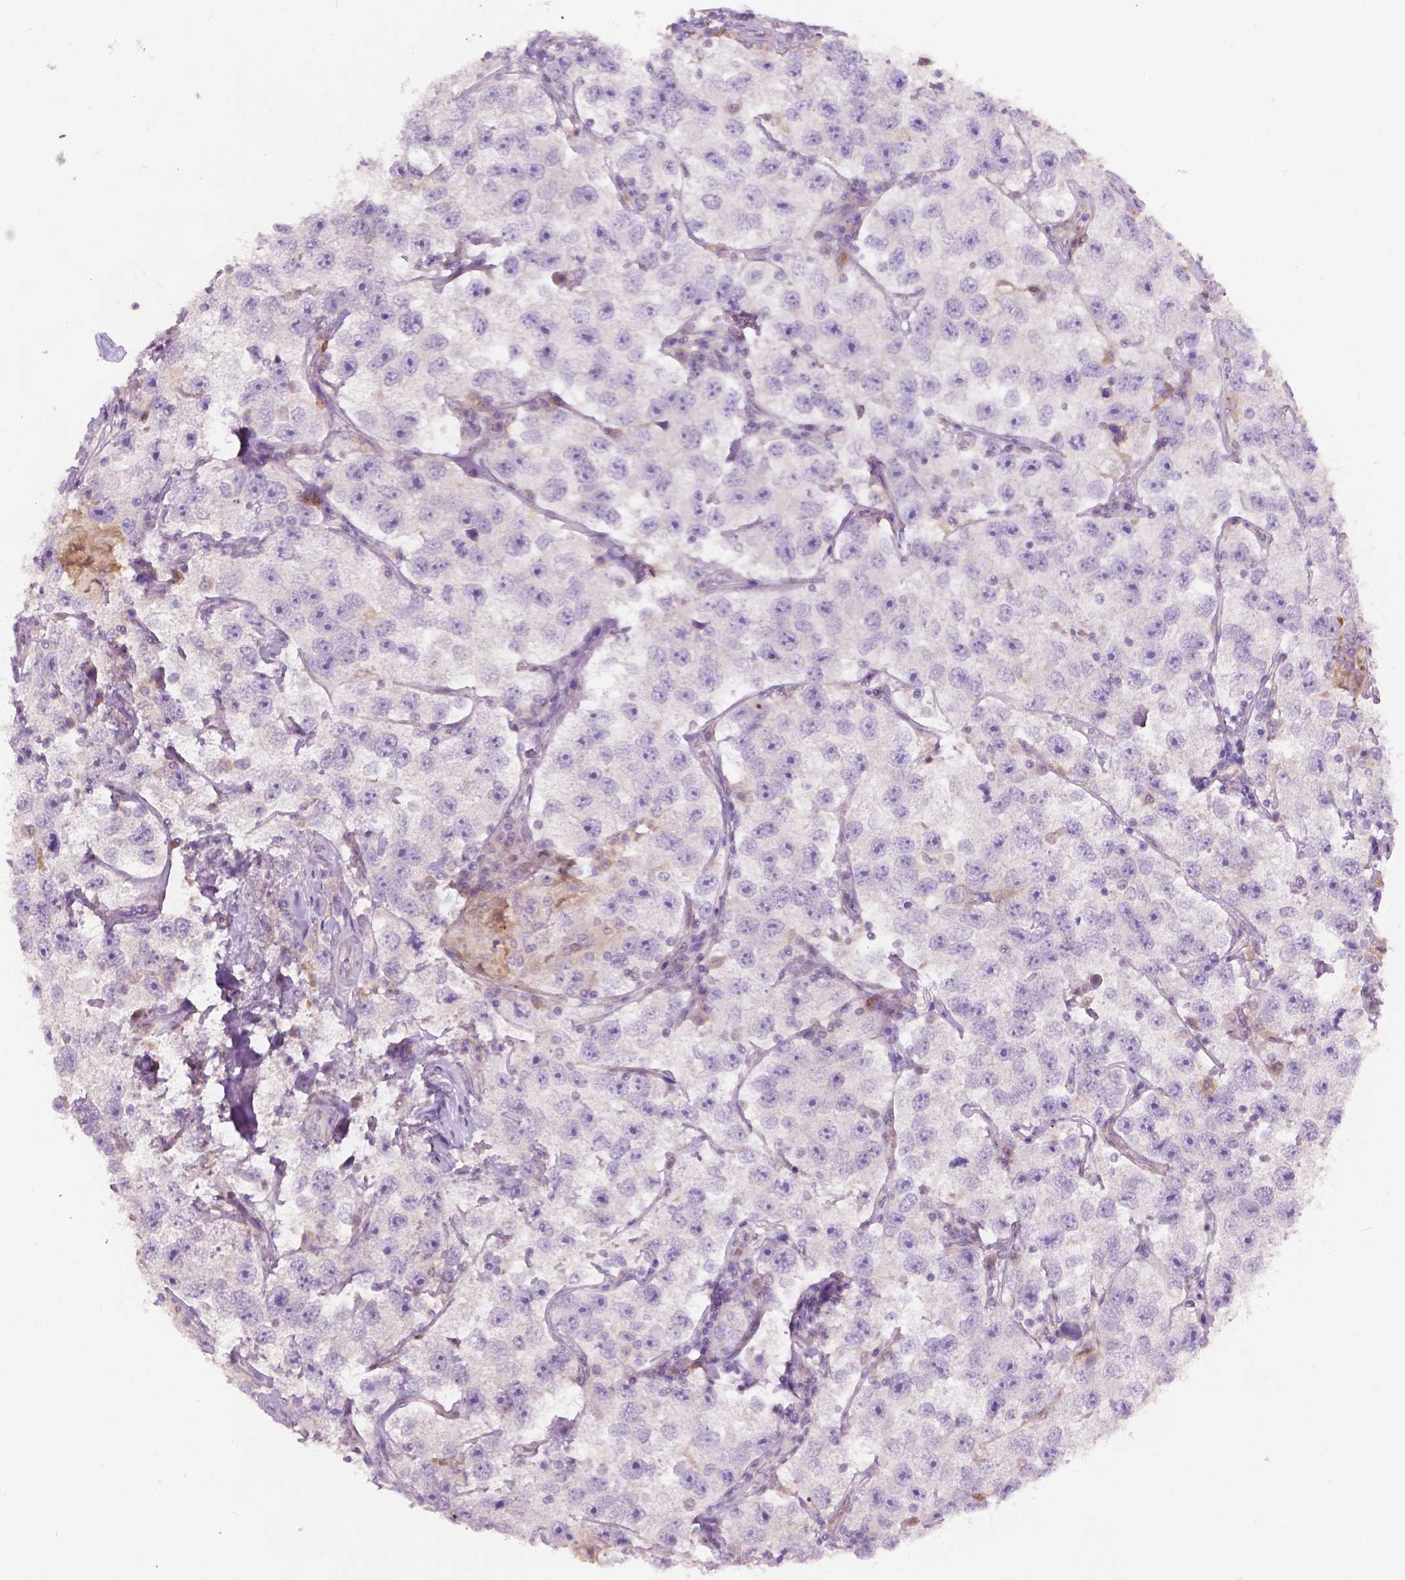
{"staining": {"intensity": "negative", "quantity": "none", "location": "none"}, "tissue": "testis cancer", "cell_type": "Tumor cells", "image_type": "cancer", "snomed": [{"axis": "morphology", "description": "Seminoma, NOS"}, {"axis": "topography", "description": "Testis"}], "caption": "A high-resolution photomicrograph shows IHC staining of seminoma (testis), which exhibits no significant expression in tumor cells. (DAB (3,3'-diaminobenzidine) IHC, high magnification).", "gene": "GPR37", "patient": {"sex": "male", "age": 26}}